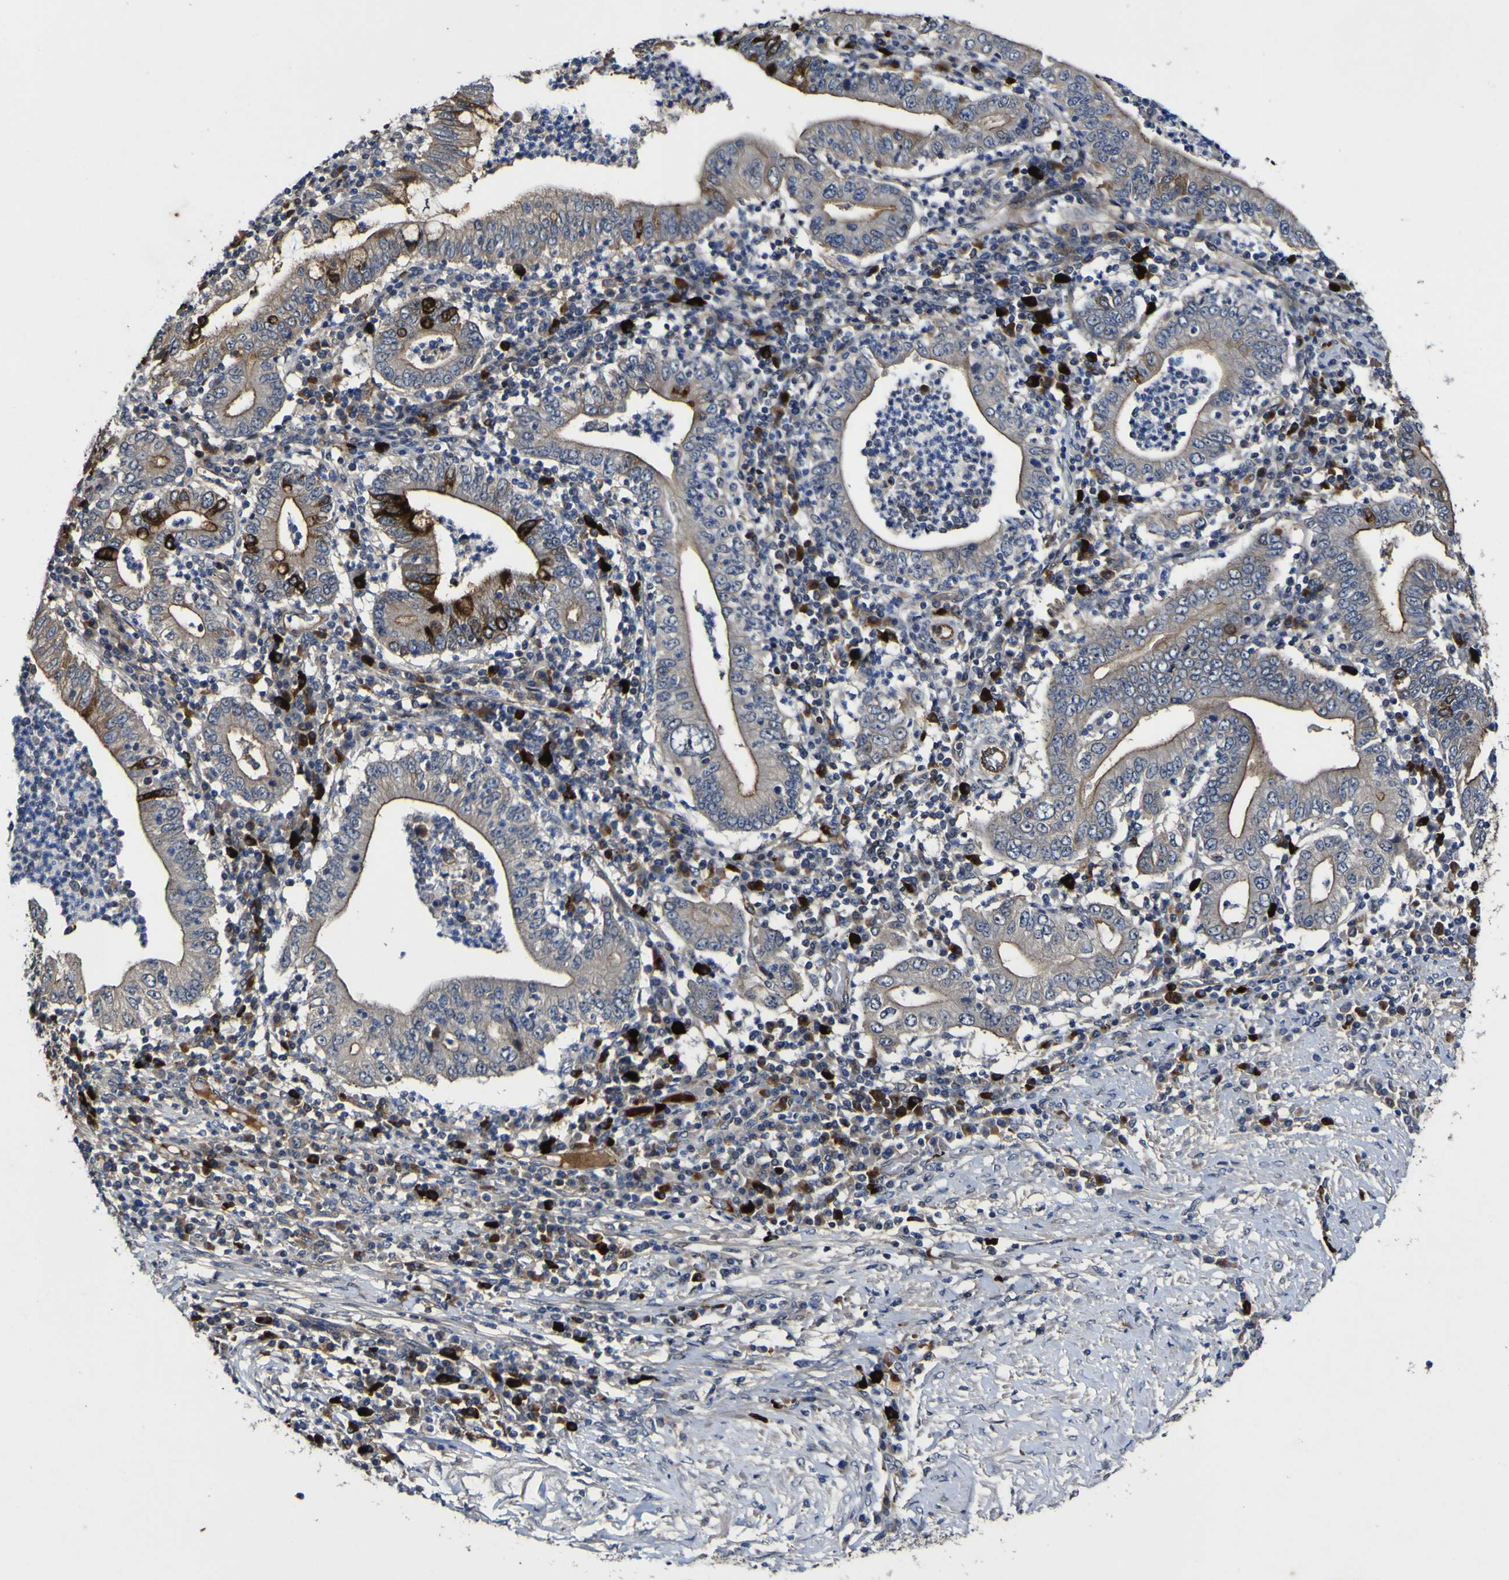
{"staining": {"intensity": "strong", "quantity": "<25%", "location": "cytoplasmic/membranous"}, "tissue": "stomach cancer", "cell_type": "Tumor cells", "image_type": "cancer", "snomed": [{"axis": "morphology", "description": "Normal tissue, NOS"}, {"axis": "morphology", "description": "Adenocarcinoma, NOS"}, {"axis": "topography", "description": "Esophagus"}, {"axis": "topography", "description": "Stomach, upper"}, {"axis": "topography", "description": "Peripheral nerve tissue"}], "caption": "Brown immunohistochemical staining in human stomach adenocarcinoma demonstrates strong cytoplasmic/membranous expression in about <25% of tumor cells.", "gene": "CCL2", "patient": {"sex": "male", "age": 62}}